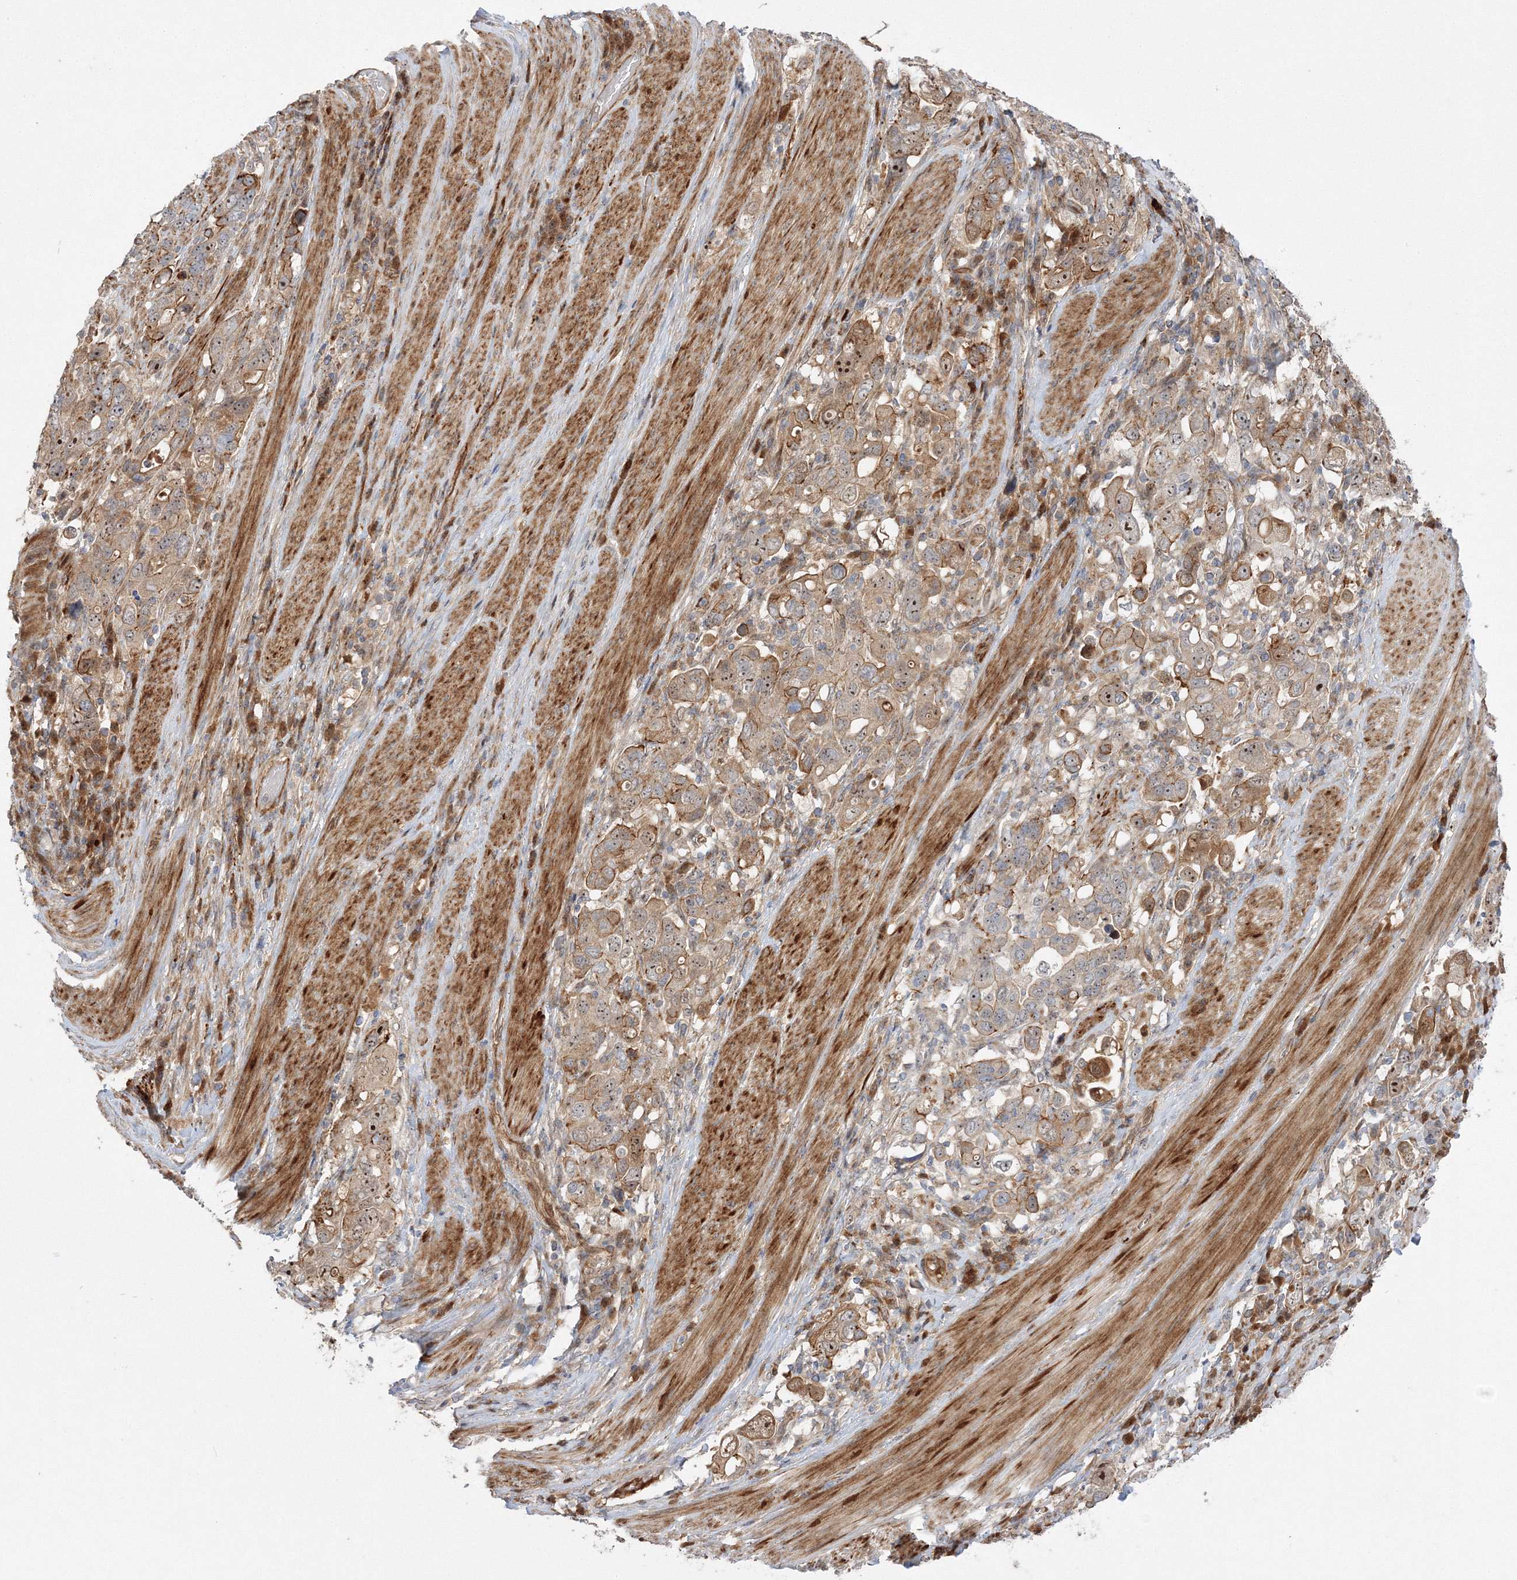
{"staining": {"intensity": "moderate", "quantity": ">75%", "location": "cytoplasmic/membranous,nuclear"}, "tissue": "stomach cancer", "cell_type": "Tumor cells", "image_type": "cancer", "snomed": [{"axis": "morphology", "description": "Adenocarcinoma, NOS"}, {"axis": "topography", "description": "Stomach, upper"}], "caption": "A medium amount of moderate cytoplasmic/membranous and nuclear staining is seen in about >75% of tumor cells in stomach adenocarcinoma tissue.", "gene": "NPM3", "patient": {"sex": "male", "age": 62}}